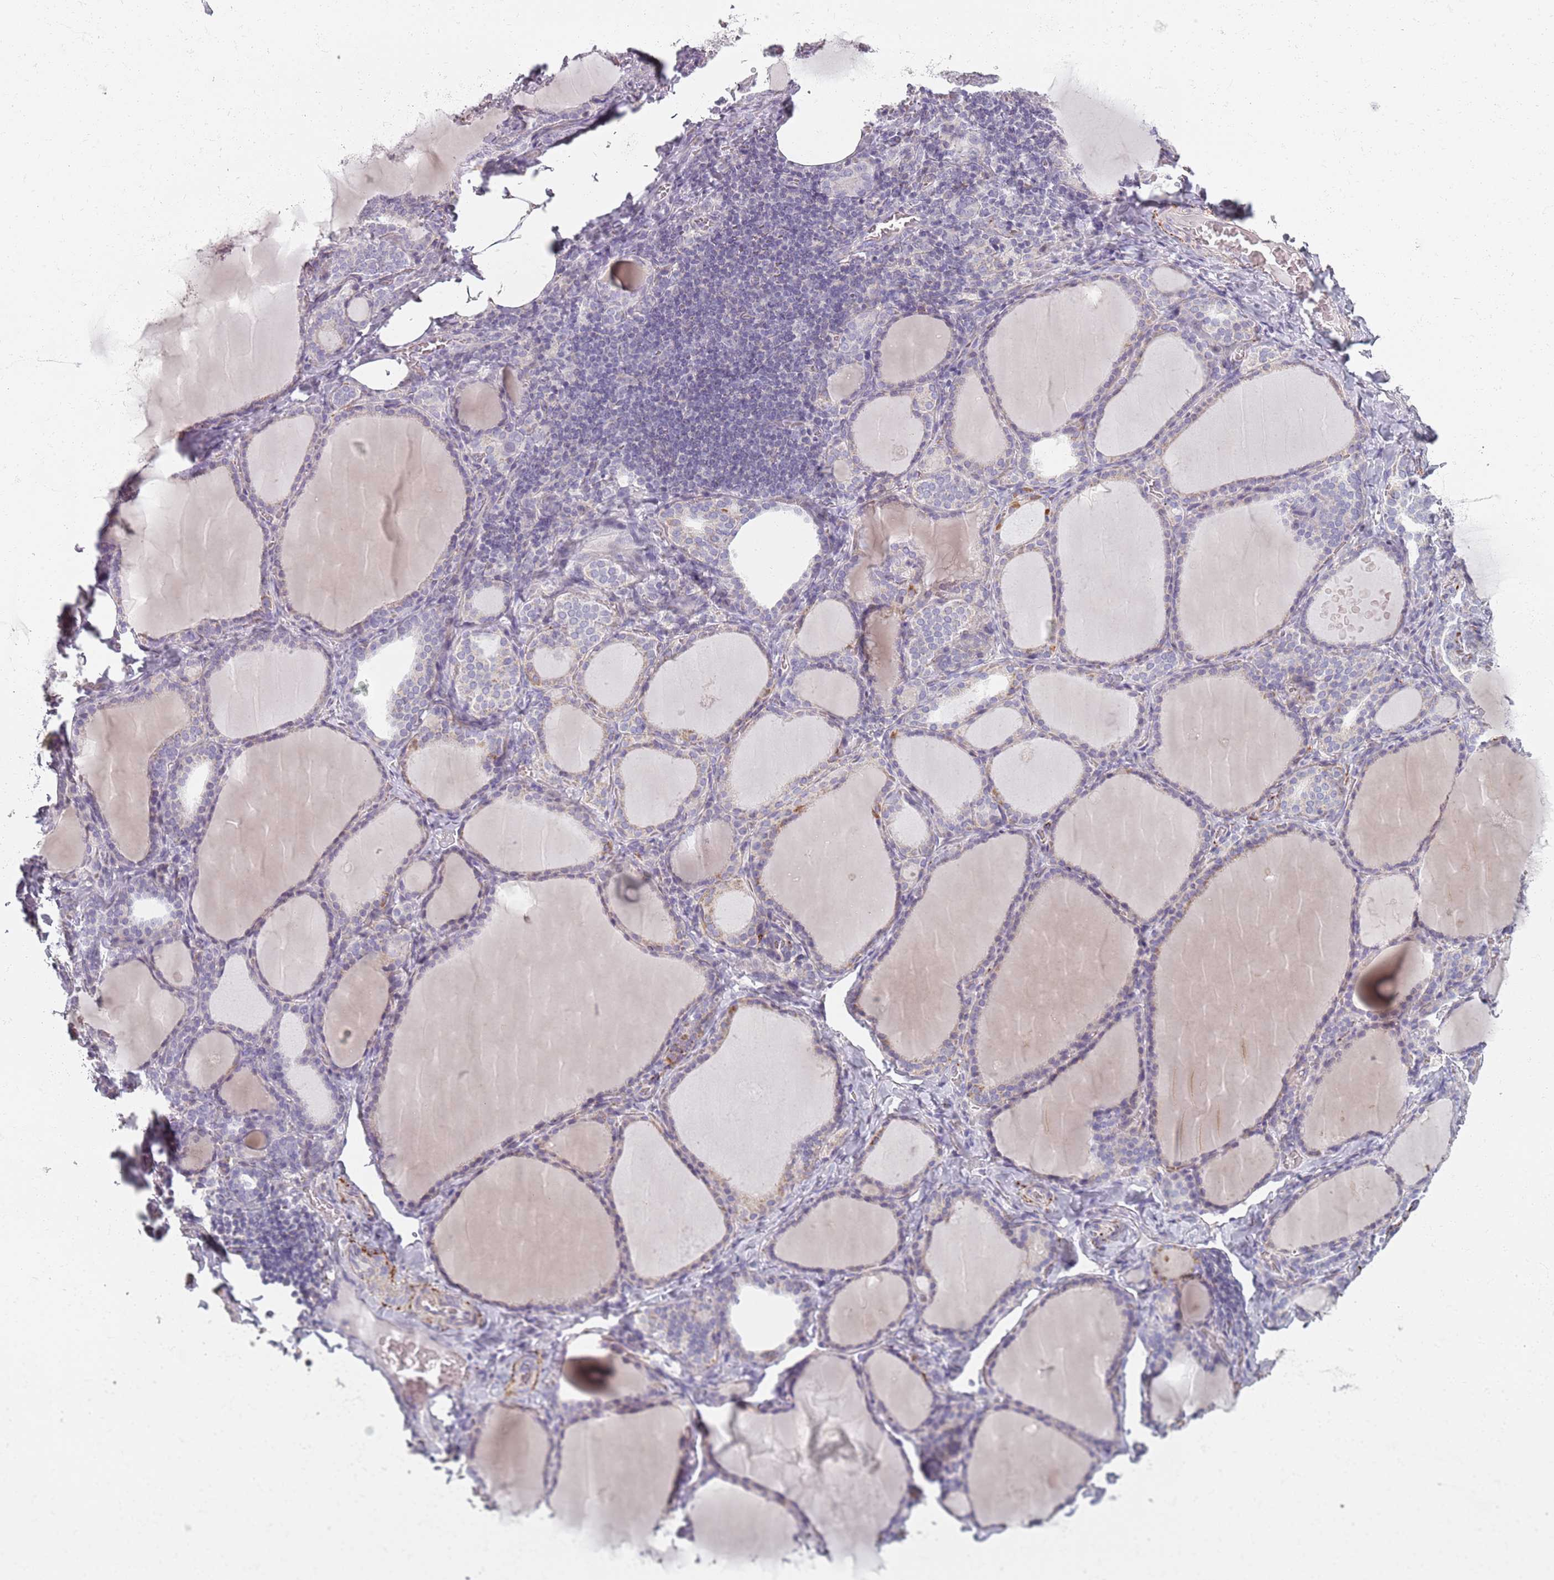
{"staining": {"intensity": "negative", "quantity": "none", "location": "none"}, "tissue": "thyroid gland", "cell_type": "Glandular cells", "image_type": "normal", "snomed": [{"axis": "morphology", "description": "Normal tissue, NOS"}, {"axis": "topography", "description": "Thyroid gland"}], "caption": "An IHC micrograph of unremarkable thyroid gland is shown. There is no staining in glandular cells of thyroid gland. (Immunohistochemistry, brightfield microscopy, high magnification).", "gene": "SYNGR3", "patient": {"sex": "female", "age": 39}}